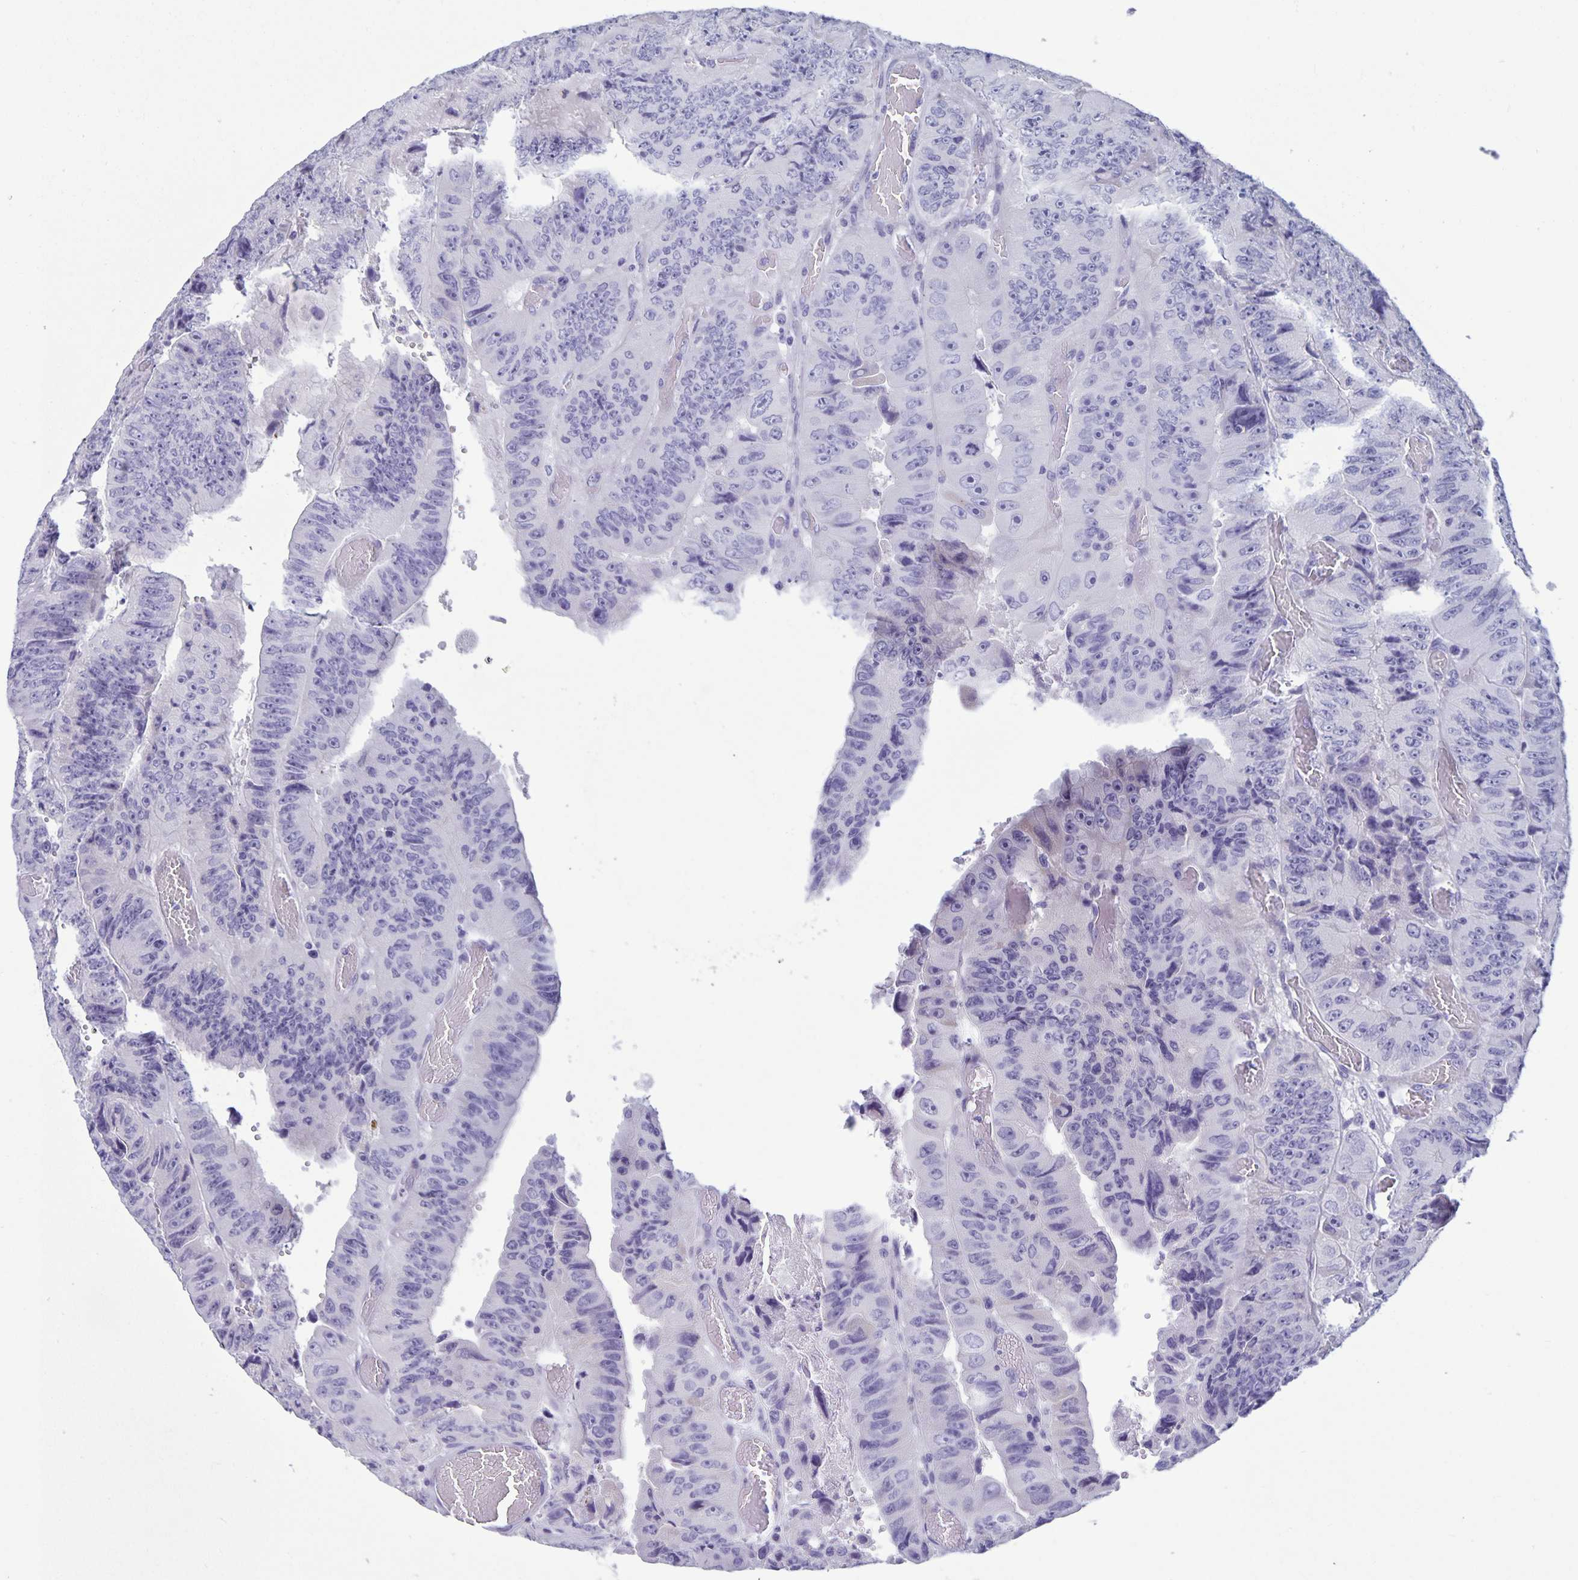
{"staining": {"intensity": "negative", "quantity": "none", "location": "none"}, "tissue": "colorectal cancer", "cell_type": "Tumor cells", "image_type": "cancer", "snomed": [{"axis": "morphology", "description": "Adenocarcinoma, NOS"}, {"axis": "topography", "description": "Colon"}], "caption": "Tumor cells show no significant protein staining in colorectal cancer. (Stains: DAB immunohistochemistry (IHC) with hematoxylin counter stain, Microscopy: brightfield microscopy at high magnification).", "gene": "IBTK", "patient": {"sex": "female", "age": 84}}